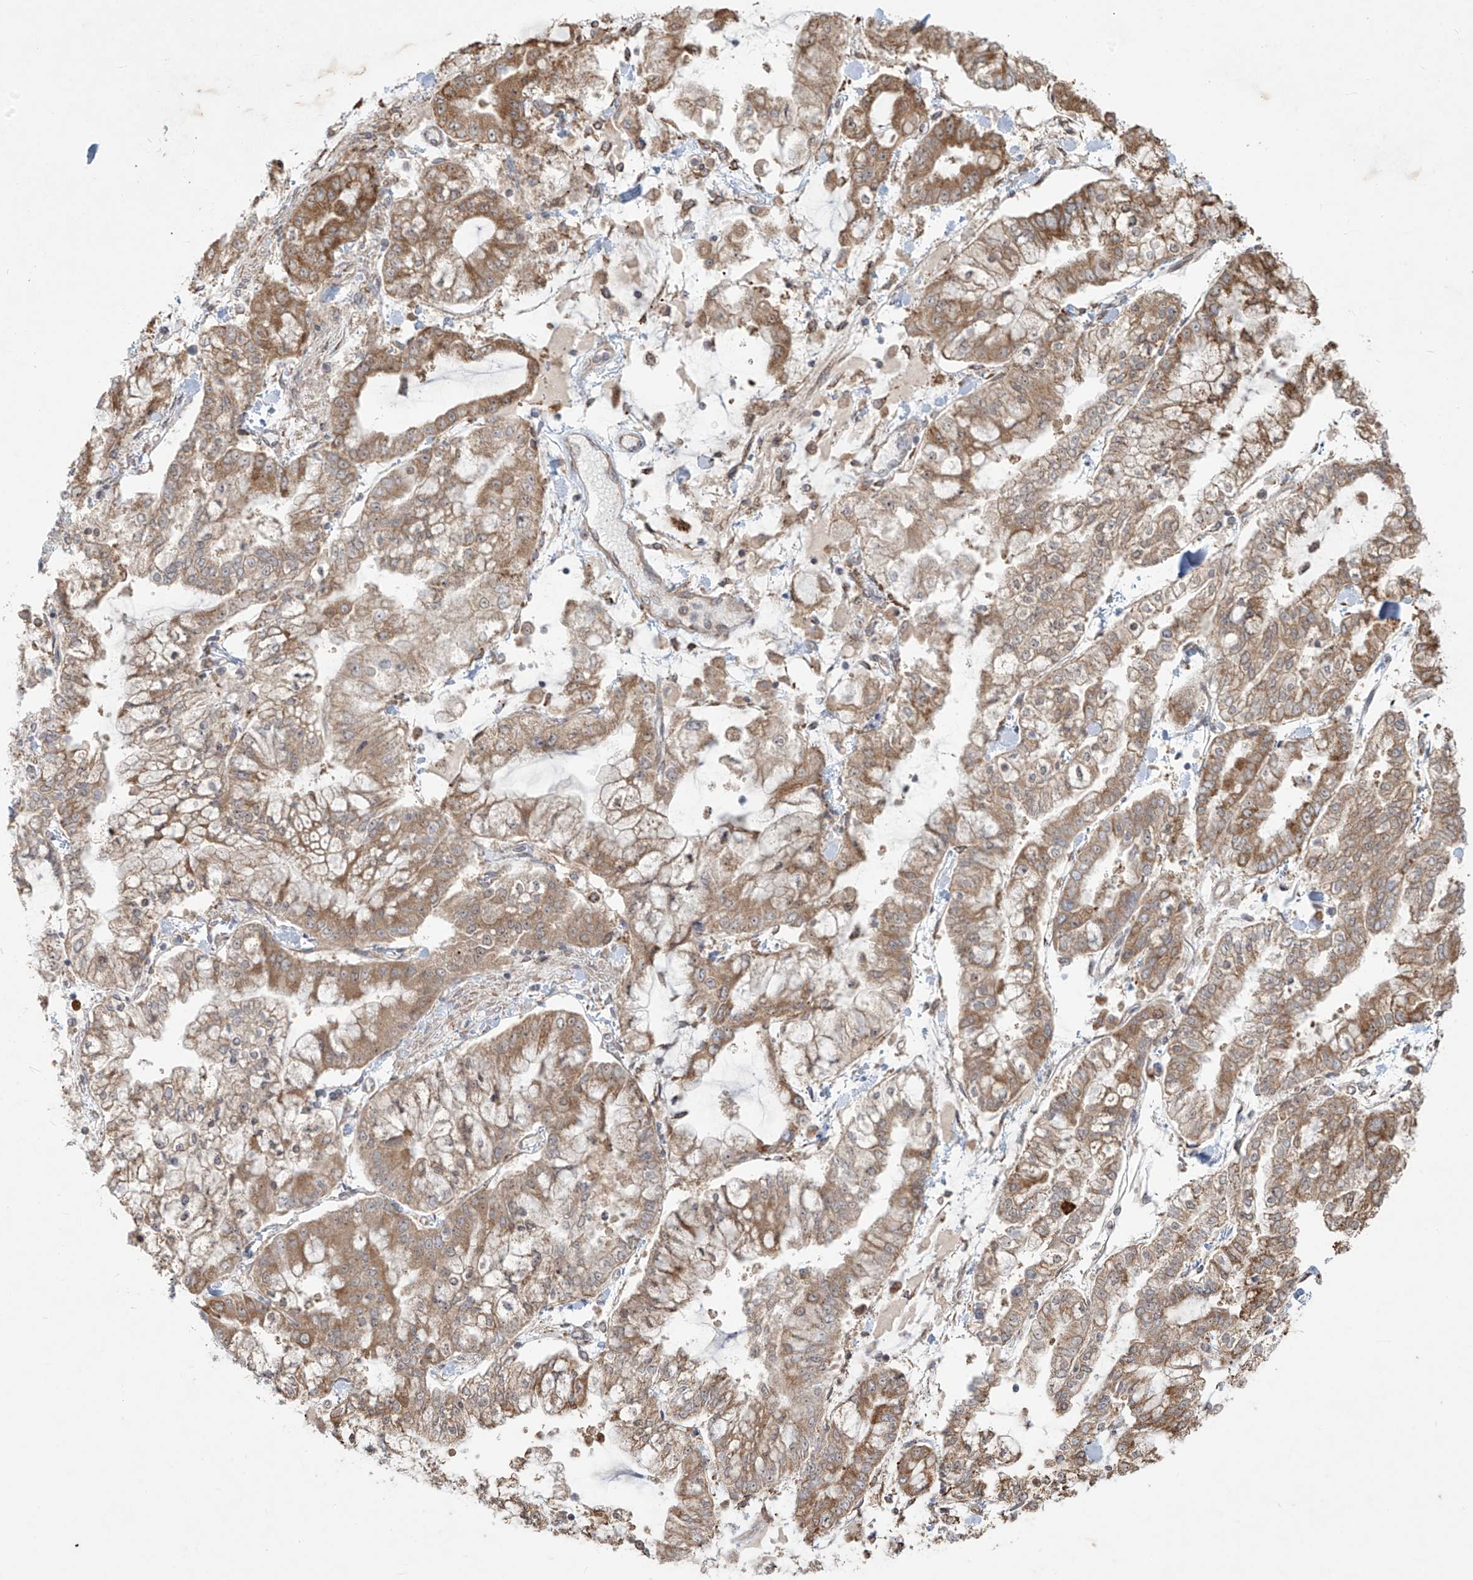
{"staining": {"intensity": "moderate", "quantity": ">75%", "location": "cytoplasmic/membranous"}, "tissue": "stomach cancer", "cell_type": "Tumor cells", "image_type": "cancer", "snomed": [{"axis": "morphology", "description": "Normal tissue, NOS"}, {"axis": "morphology", "description": "Adenocarcinoma, NOS"}, {"axis": "topography", "description": "Stomach, upper"}, {"axis": "topography", "description": "Stomach"}], "caption": "Stomach cancer stained with IHC demonstrates moderate cytoplasmic/membranous positivity in about >75% of tumor cells. (DAB IHC with brightfield microscopy, high magnification).", "gene": "PLEKHM3", "patient": {"sex": "male", "age": 76}}